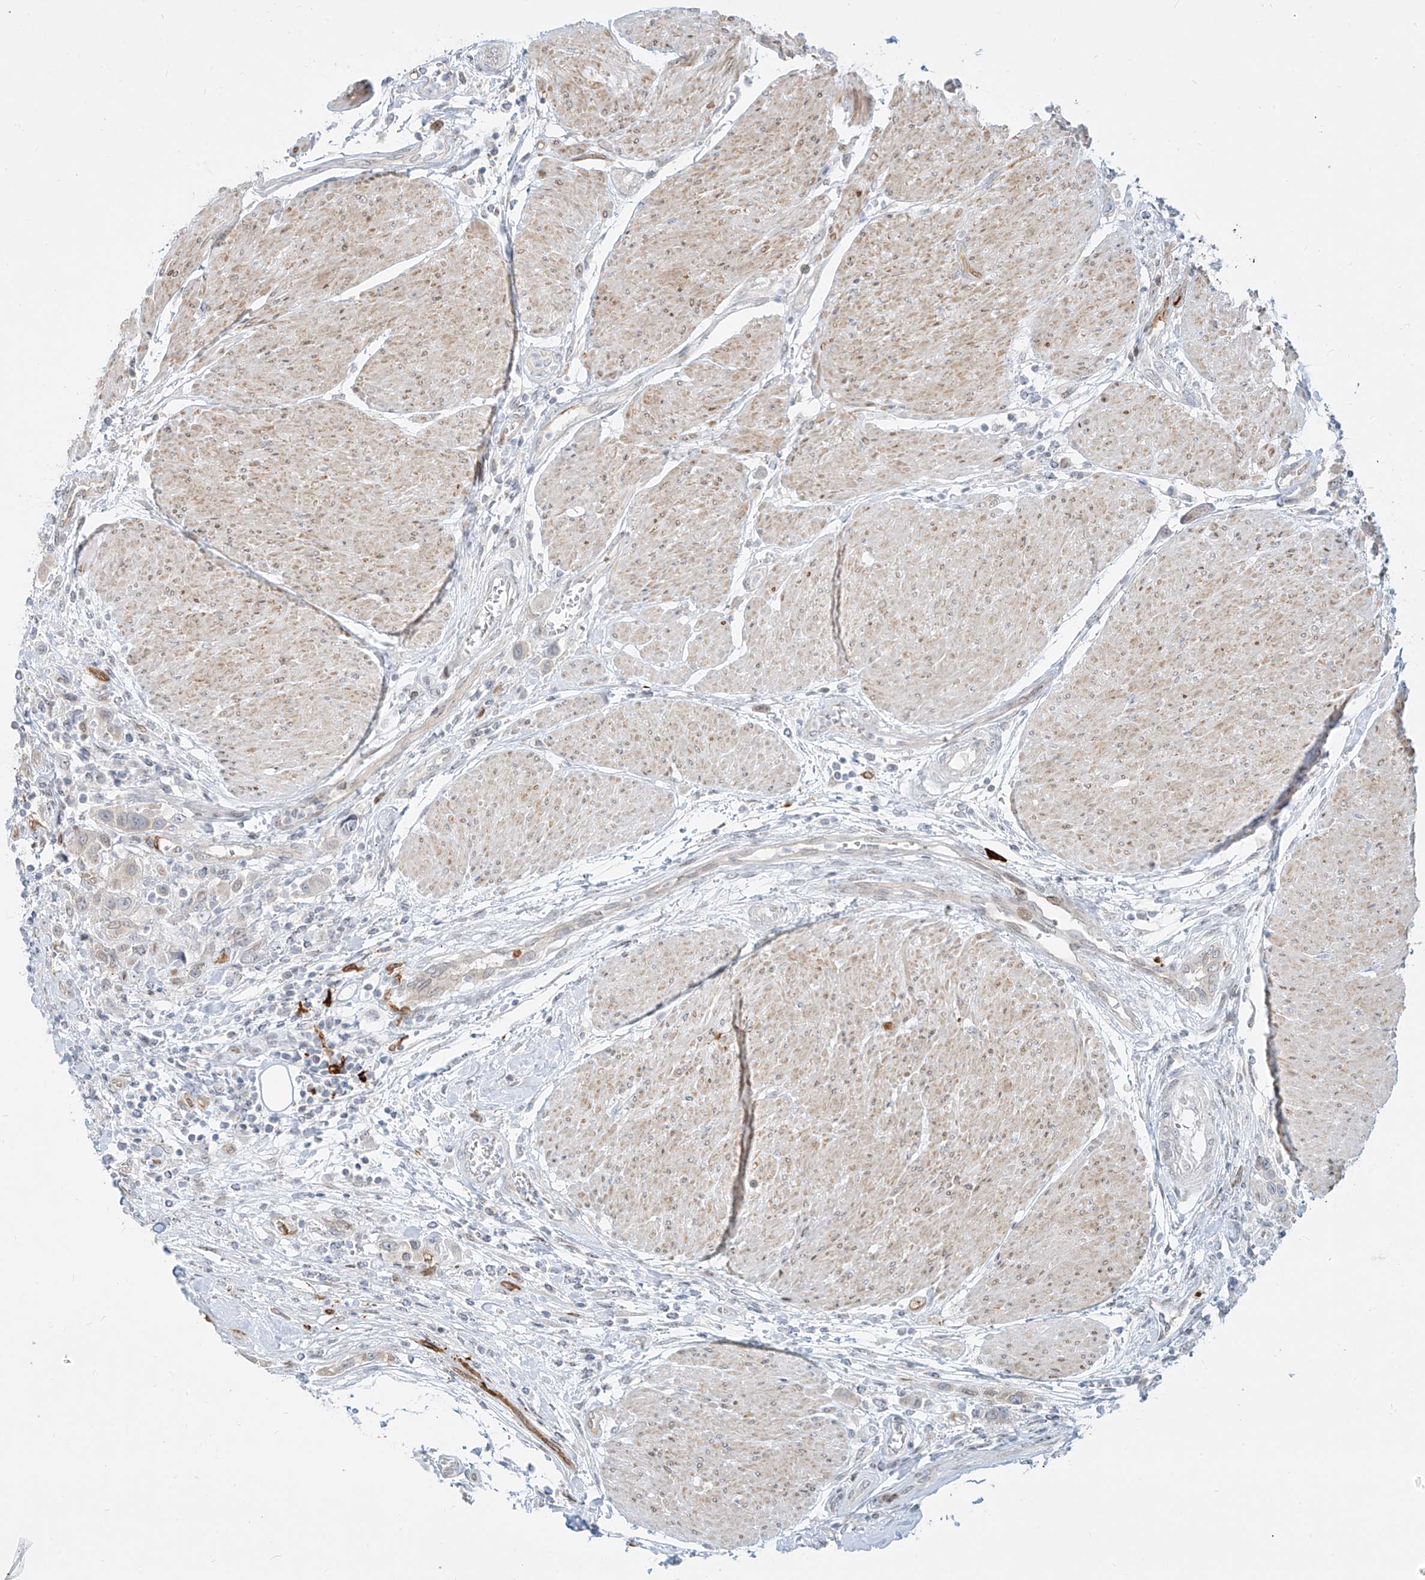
{"staining": {"intensity": "negative", "quantity": "none", "location": "none"}, "tissue": "urothelial cancer", "cell_type": "Tumor cells", "image_type": "cancer", "snomed": [{"axis": "morphology", "description": "Urothelial carcinoma, High grade"}, {"axis": "topography", "description": "Urinary bladder"}], "caption": "DAB immunohistochemical staining of urothelial cancer reveals no significant positivity in tumor cells.", "gene": "NHSL1", "patient": {"sex": "male", "age": 50}}